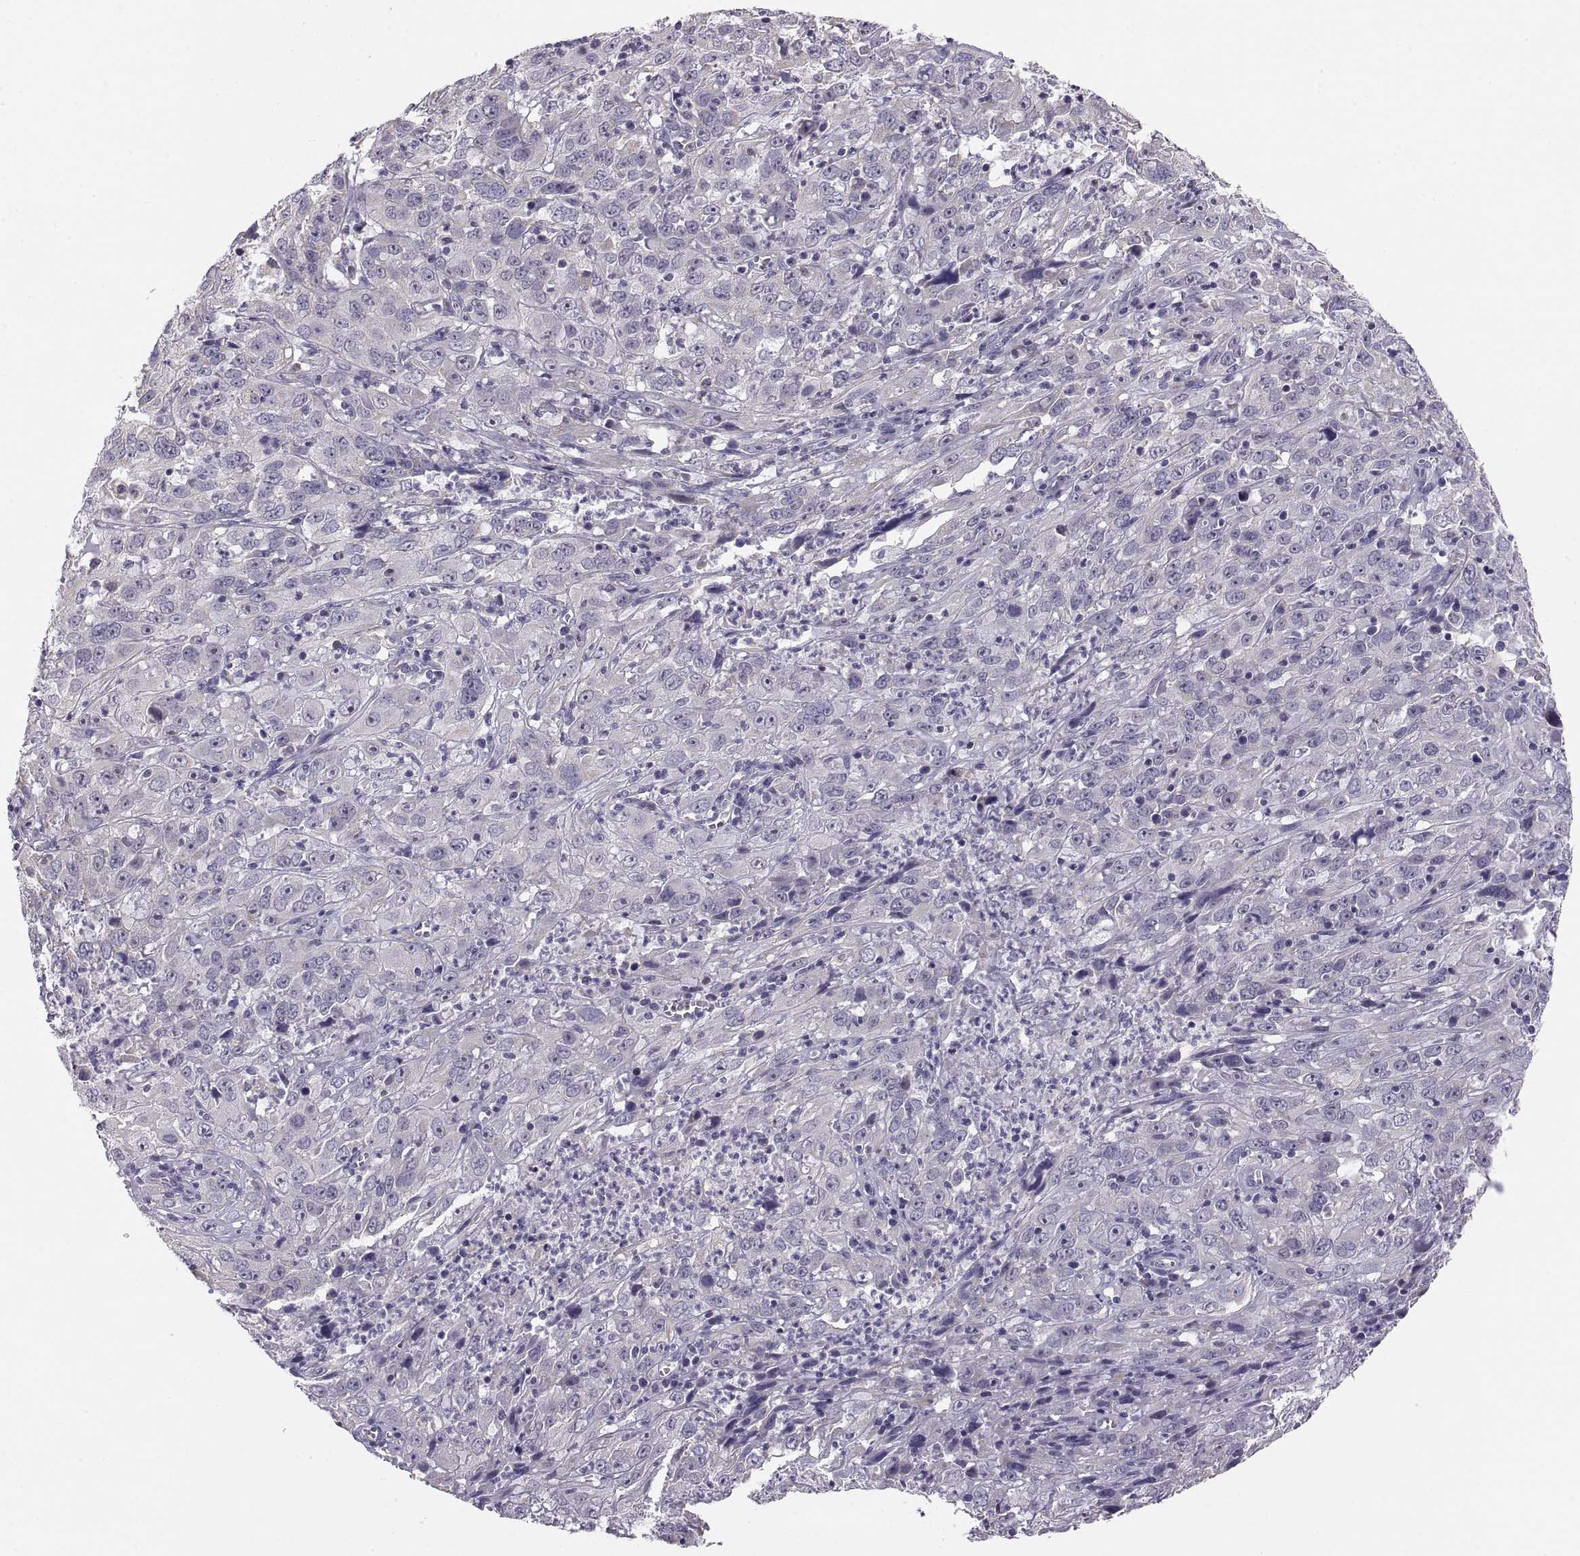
{"staining": {"intensity": "negative", "quantity": "none", "location": "none"}, "tissue": "cervical cancer", "cell_type": "Tumor cells", "image_type": "cancer", "snomed": [{"axis": "morphology", "description": "Squamous cell carcinoma, NOS"}, {"axis": "topography", "description": "Cervix"}], "caption": "High magnification brightfield microscopy of squamous cell carcinoma (cervical) stained with DAB (brown) and counterstained with hematoxylin (blue): tumor cells show no significant expression.", "gene": "TNNC1", "patient": {"sex": "female", "age": 32}}